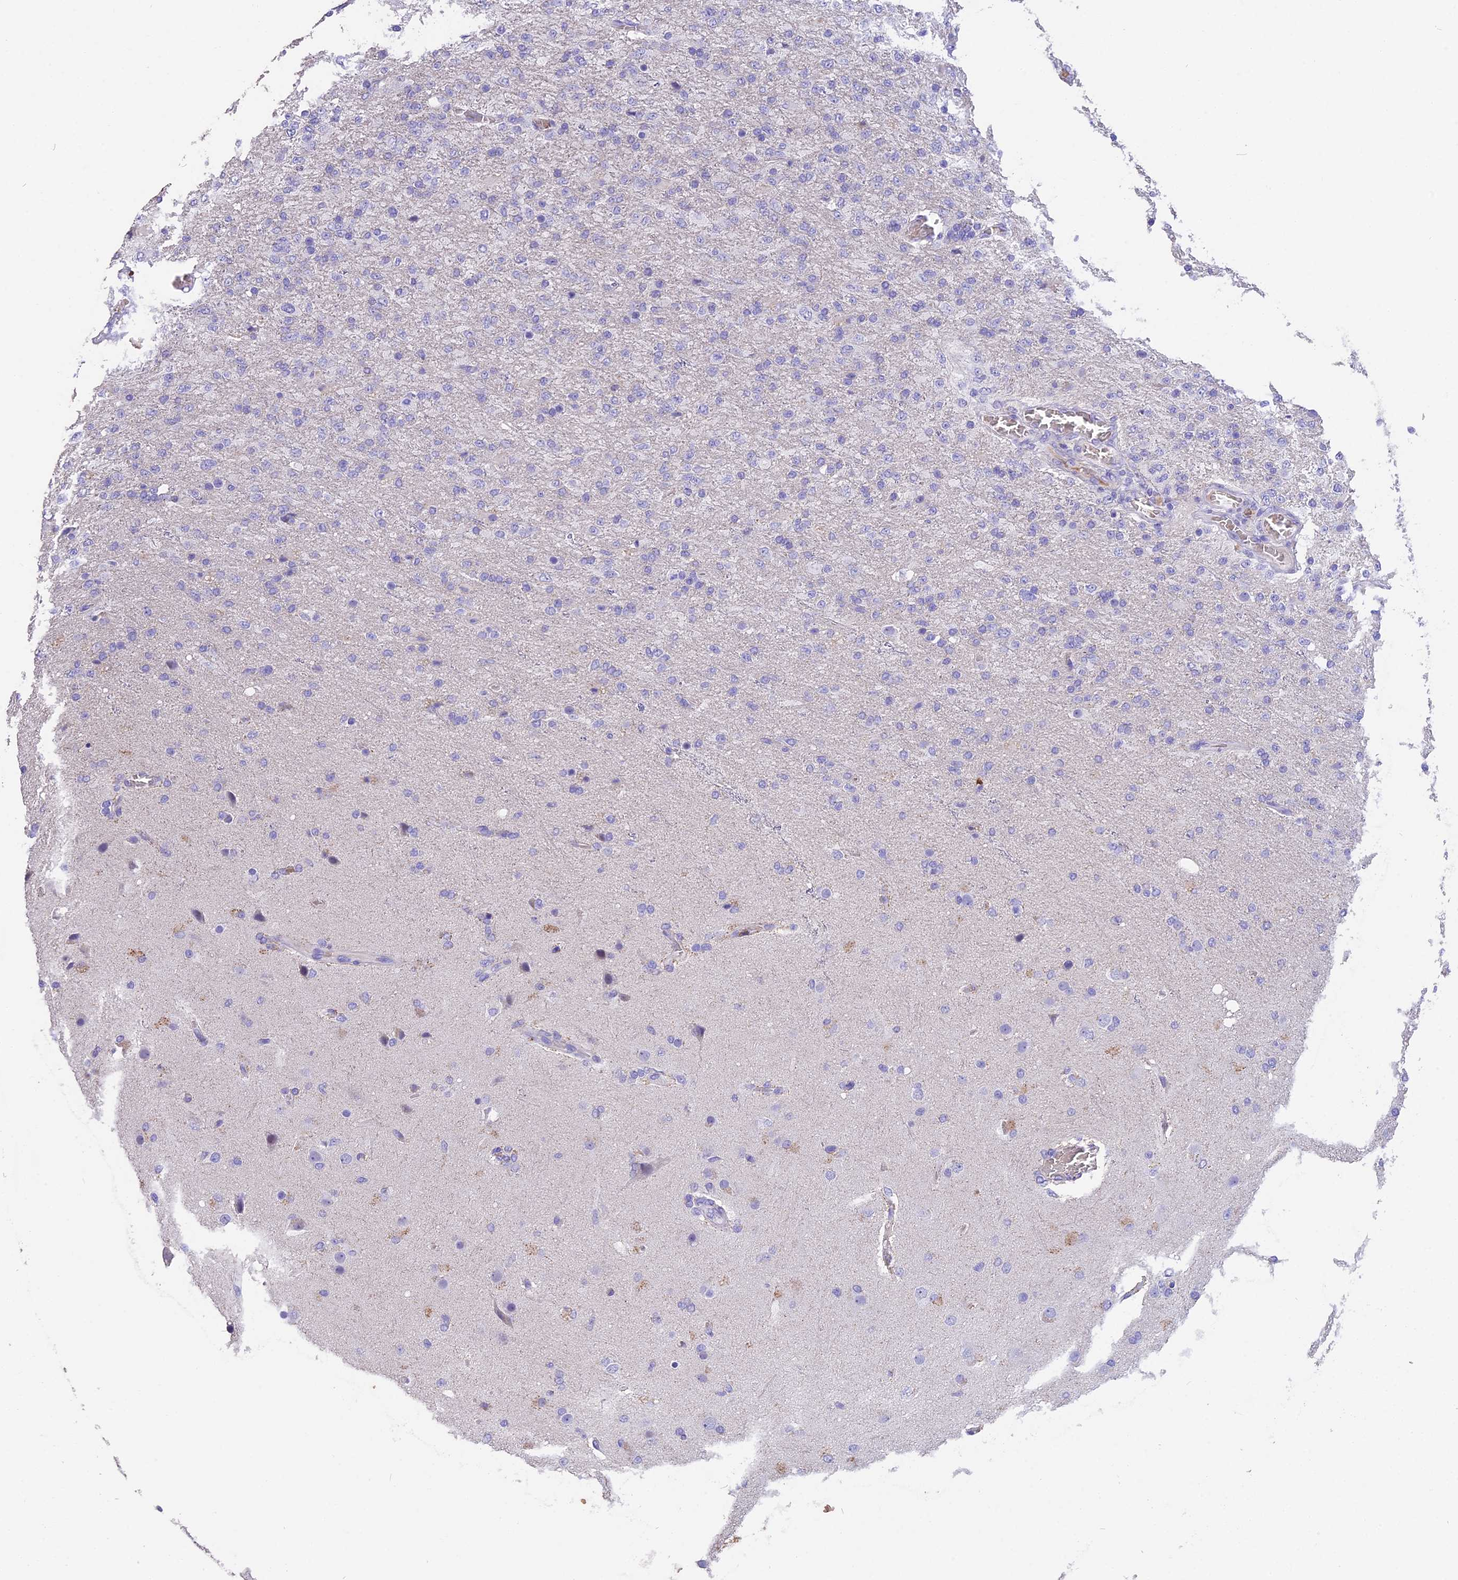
{"staining": {"intensity": "negative", "quantity": "none", "location": "none"}, "tissue": "glioma", "cell_type": "Tumor cells", "image_type": "cancer", "snomed": [{"axis": "morphology", "description": "Glioma, malignant, High grade"}, {"axis": "topography", "description": "Brain"}], "caption": "The micrograph demonstrates no staining of tumor cells in glioma.", "gene": "TNNC2", "patient": {"sex": "female", "age": 74}}